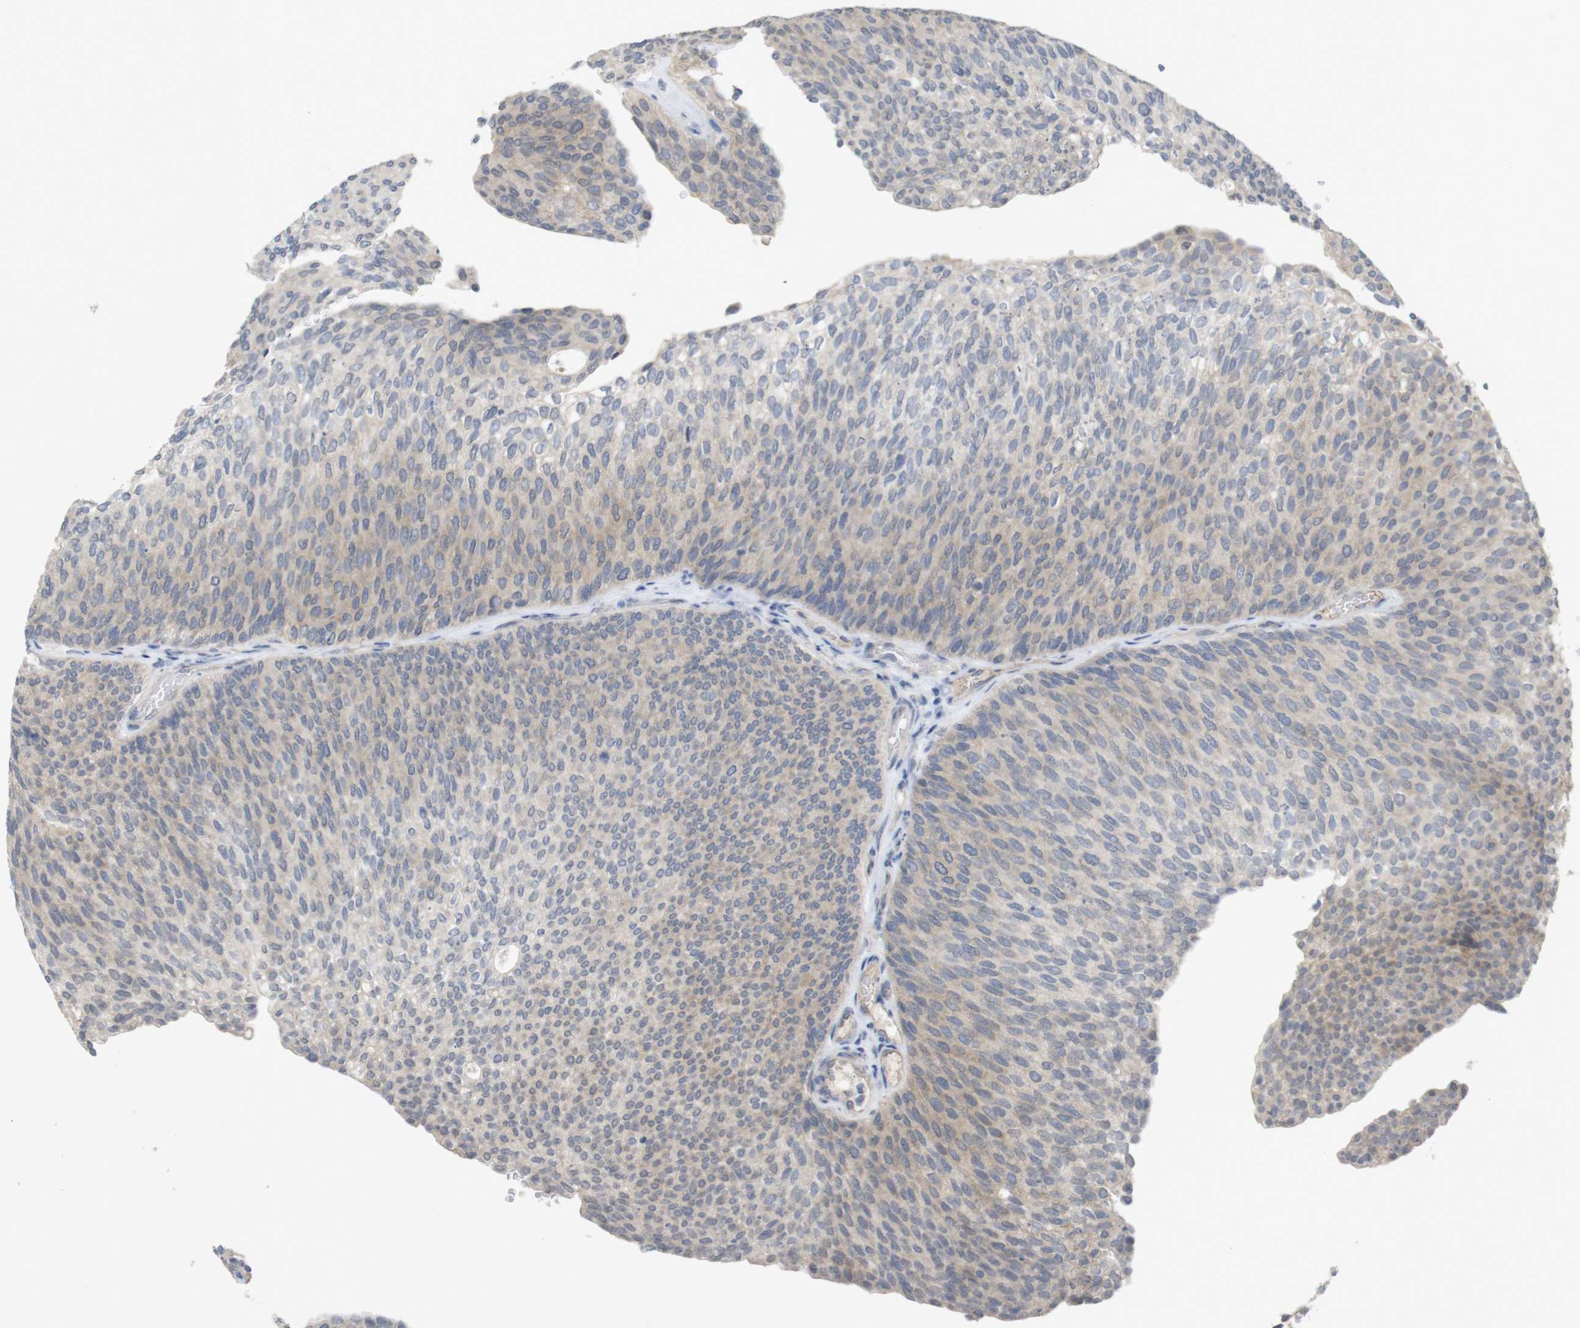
{"staining": {"intensity": "weak", "quantity": "25%-75%", "location": "cytoplasmic/membranous"}, "tissue": "urothelial cancer", "cell_type": "Tumor cells", "image_type": "cancer", "snomed": [{"axis": "morphology", "description": "Urothelial carcinoma, Low grade"}, {"axis": "topography", "description": "Urinary bladder"}], "caption": "A low amount of weak cytoplasmic/membranous staining is identified in about 25%-75% of tumor cells in urothelial cancer tissue.", "gene": "BCAR3", "patient": {"sex": "female", "age": 79}}